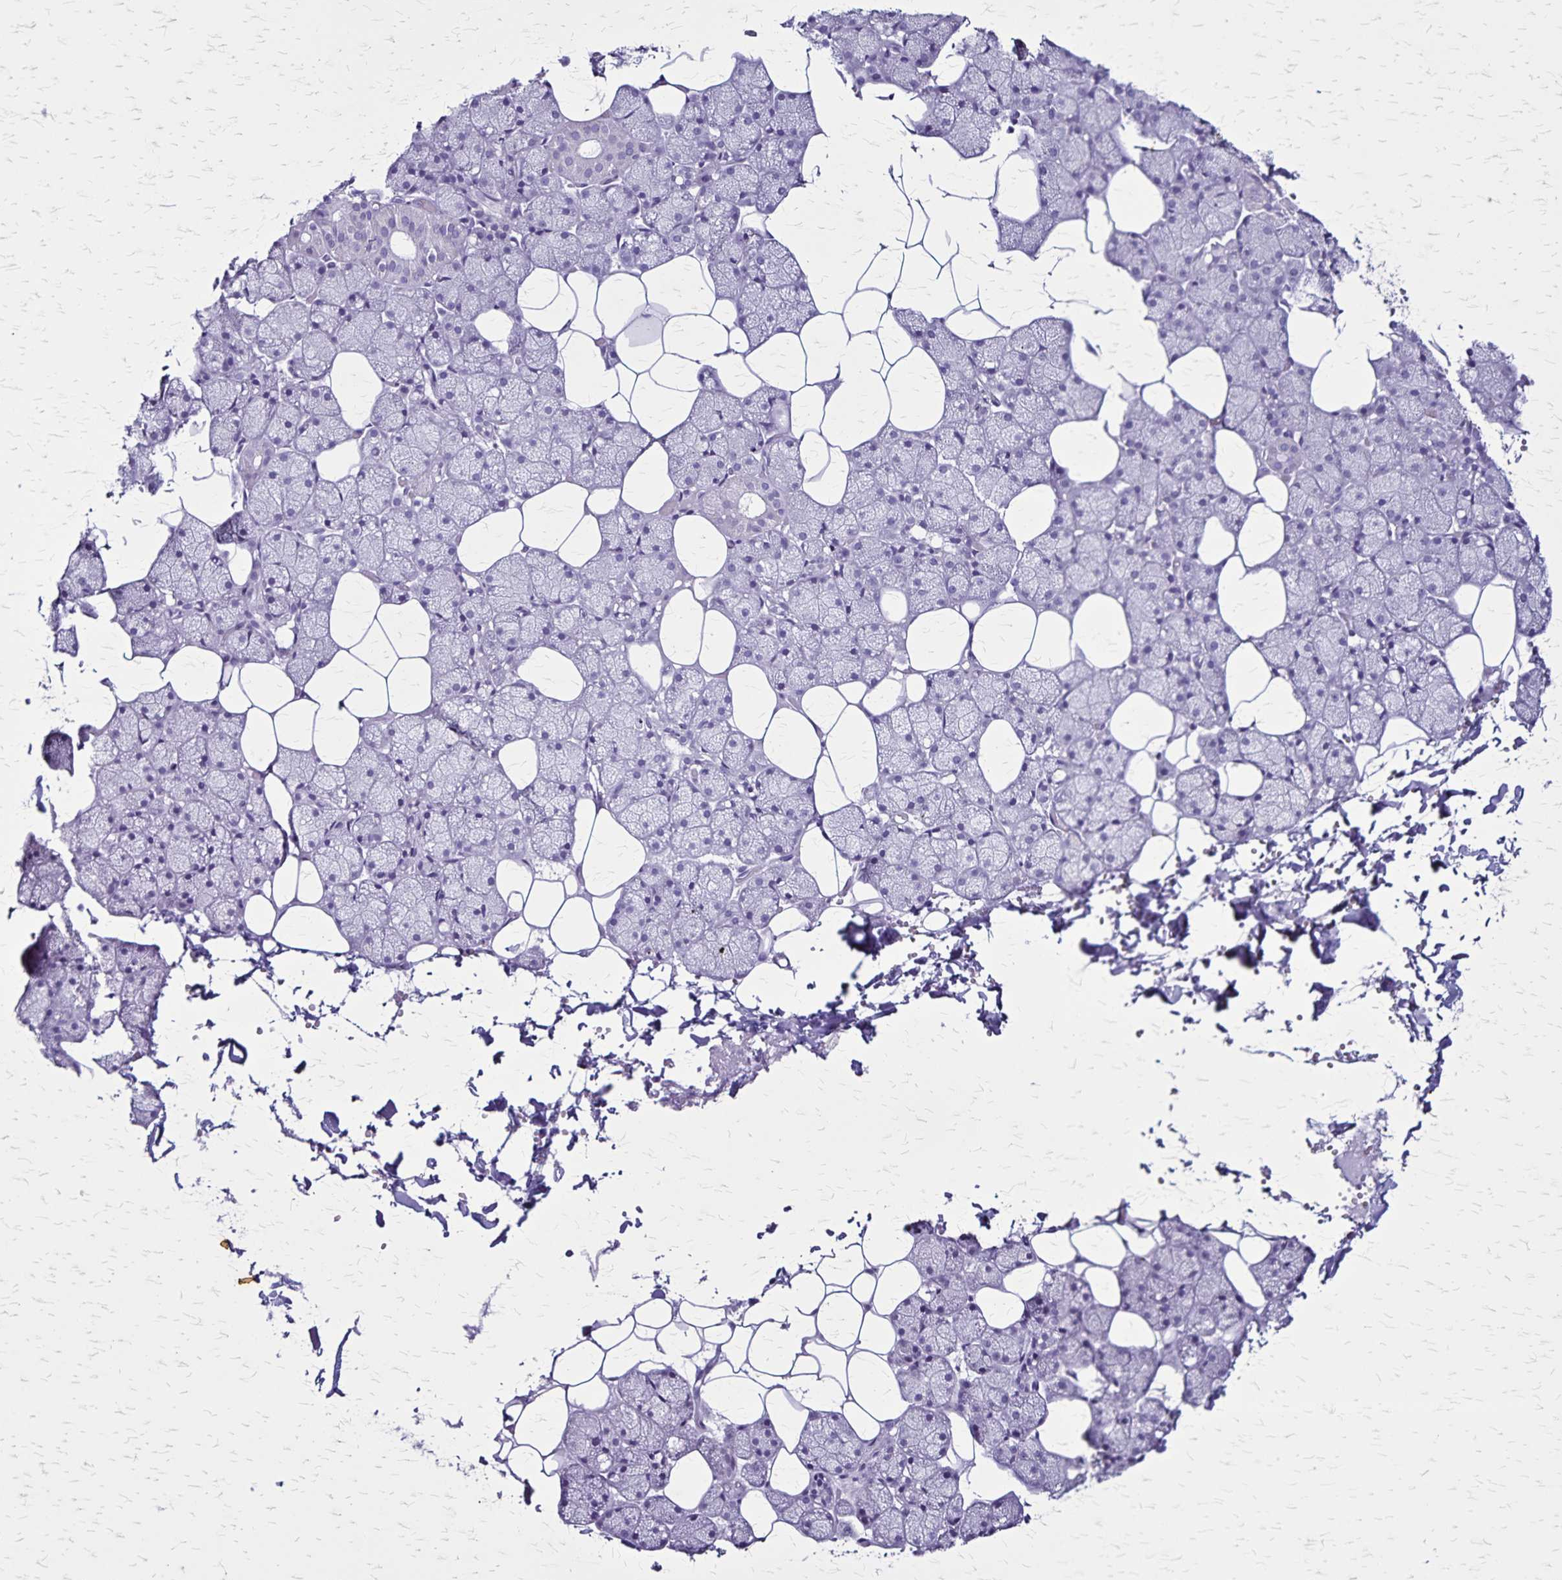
{"staining": {"intensity": "negative", "quantity": "none", "location": "none"}, "tissue": "salivary gland", "cell_type": "Glandular cells", "image_type": "normal", "snomed": [{"axis": "morphology", "description": "Normal tissue, NOS"}, {"axis": "topography", "description": "Salivary gland"}], "caption": "Salivary gland was stained to show a protein in brown. There is no significant expression in glandular cells. The staining was performed using DAB (3,3'-diaminobenzidine) to visualize the protein expression in brown, while the nuclei were stained in blue with hematoxylin (Magnification: 20x).", "gene": "KRT2", "patient": {"sex": "male", "age": 38}}